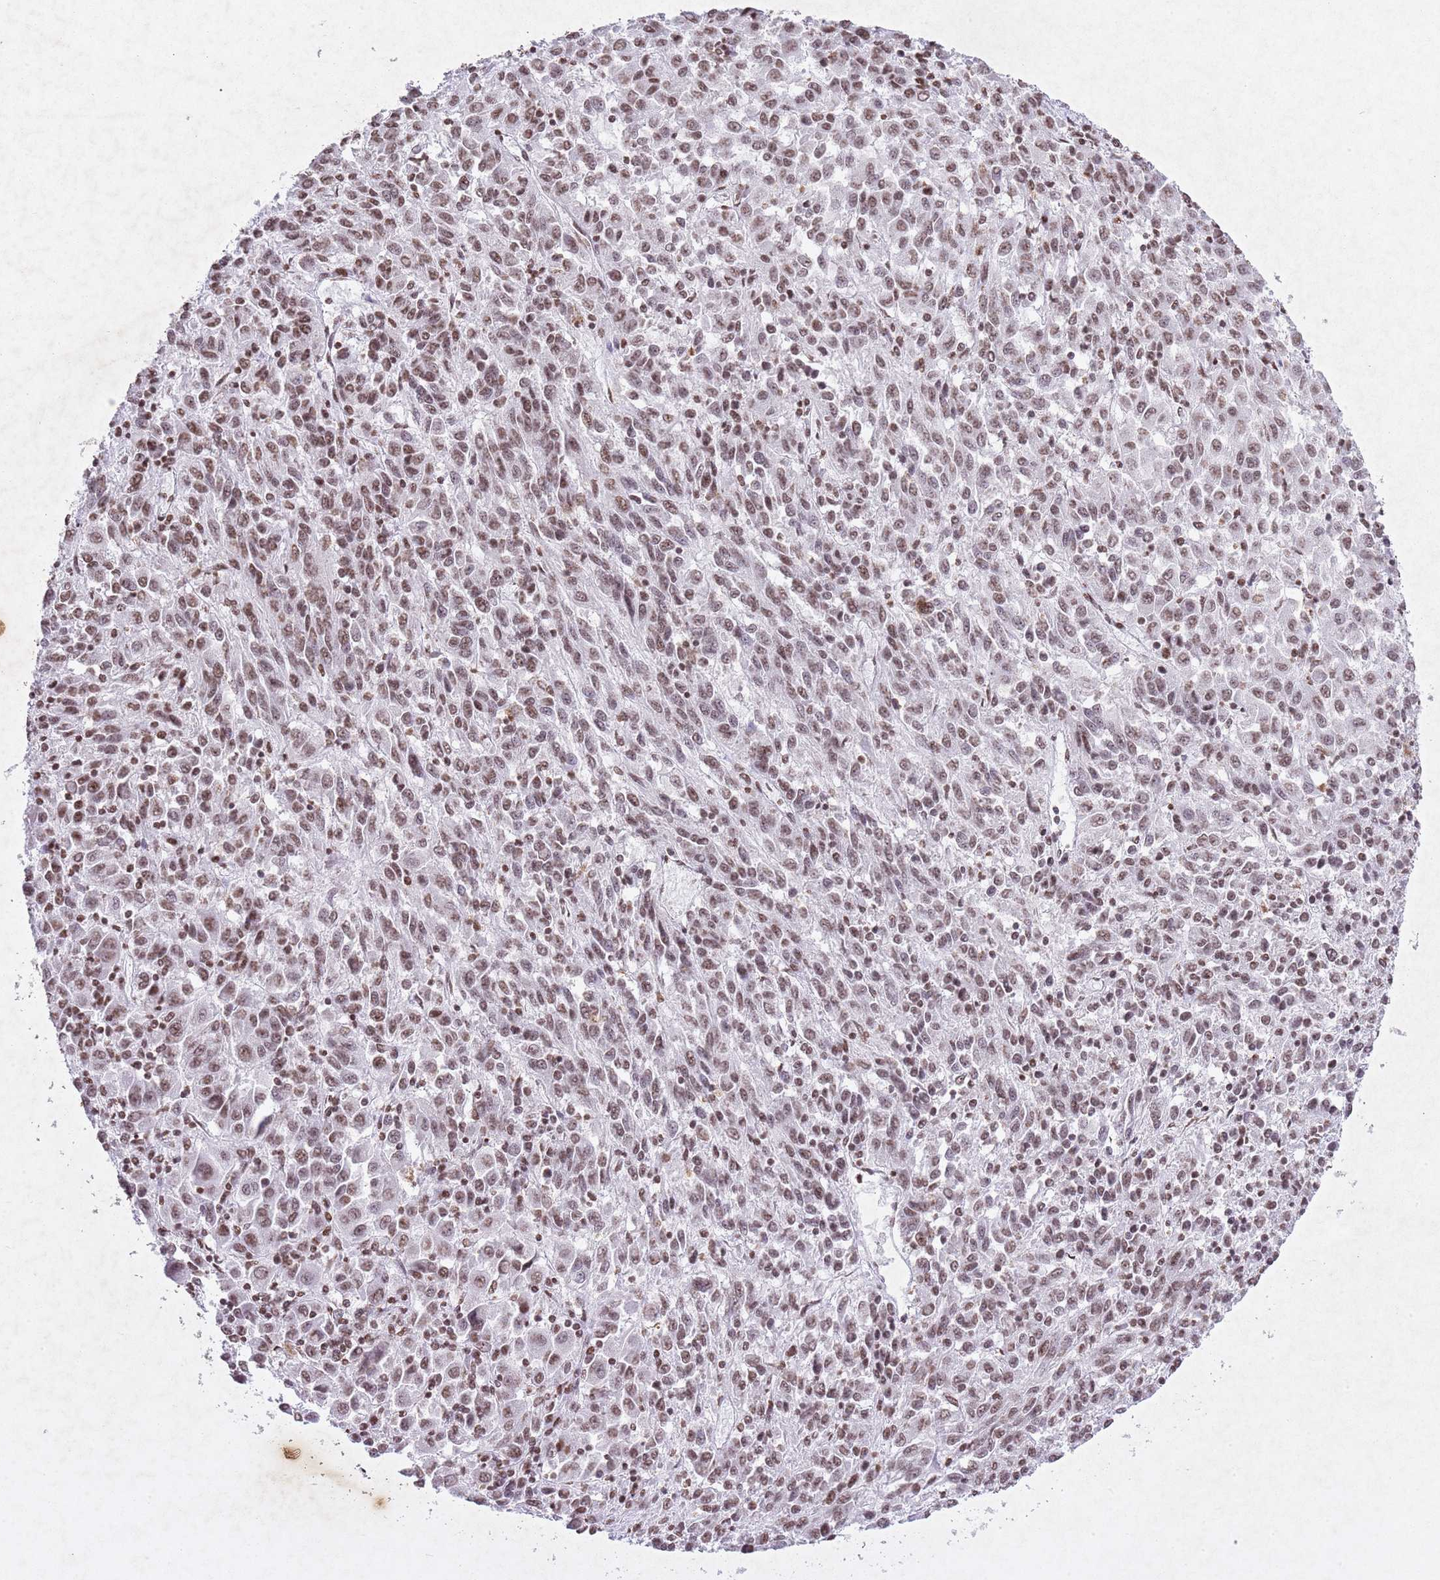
{"staining": {"intensity": "moderate", "quantity": ">75%", "location": "nuclear"}, "tissue": "melanoma", "cell_type": "Tumor cells", "image_type": "cancer", "snomed": [{"axis": "morphology", "description": "Malignant melanoma, Metastatic site"}, {"axis": "topography", "description": "Lung"}], "caption": "The immunohistochemical stain highlights moderate nuclear staining in tumor cells of malignant melanoma (metastatic site) tissue.", "gene": "BMAL1", "patient": {"sex": "male", "age": 64}}